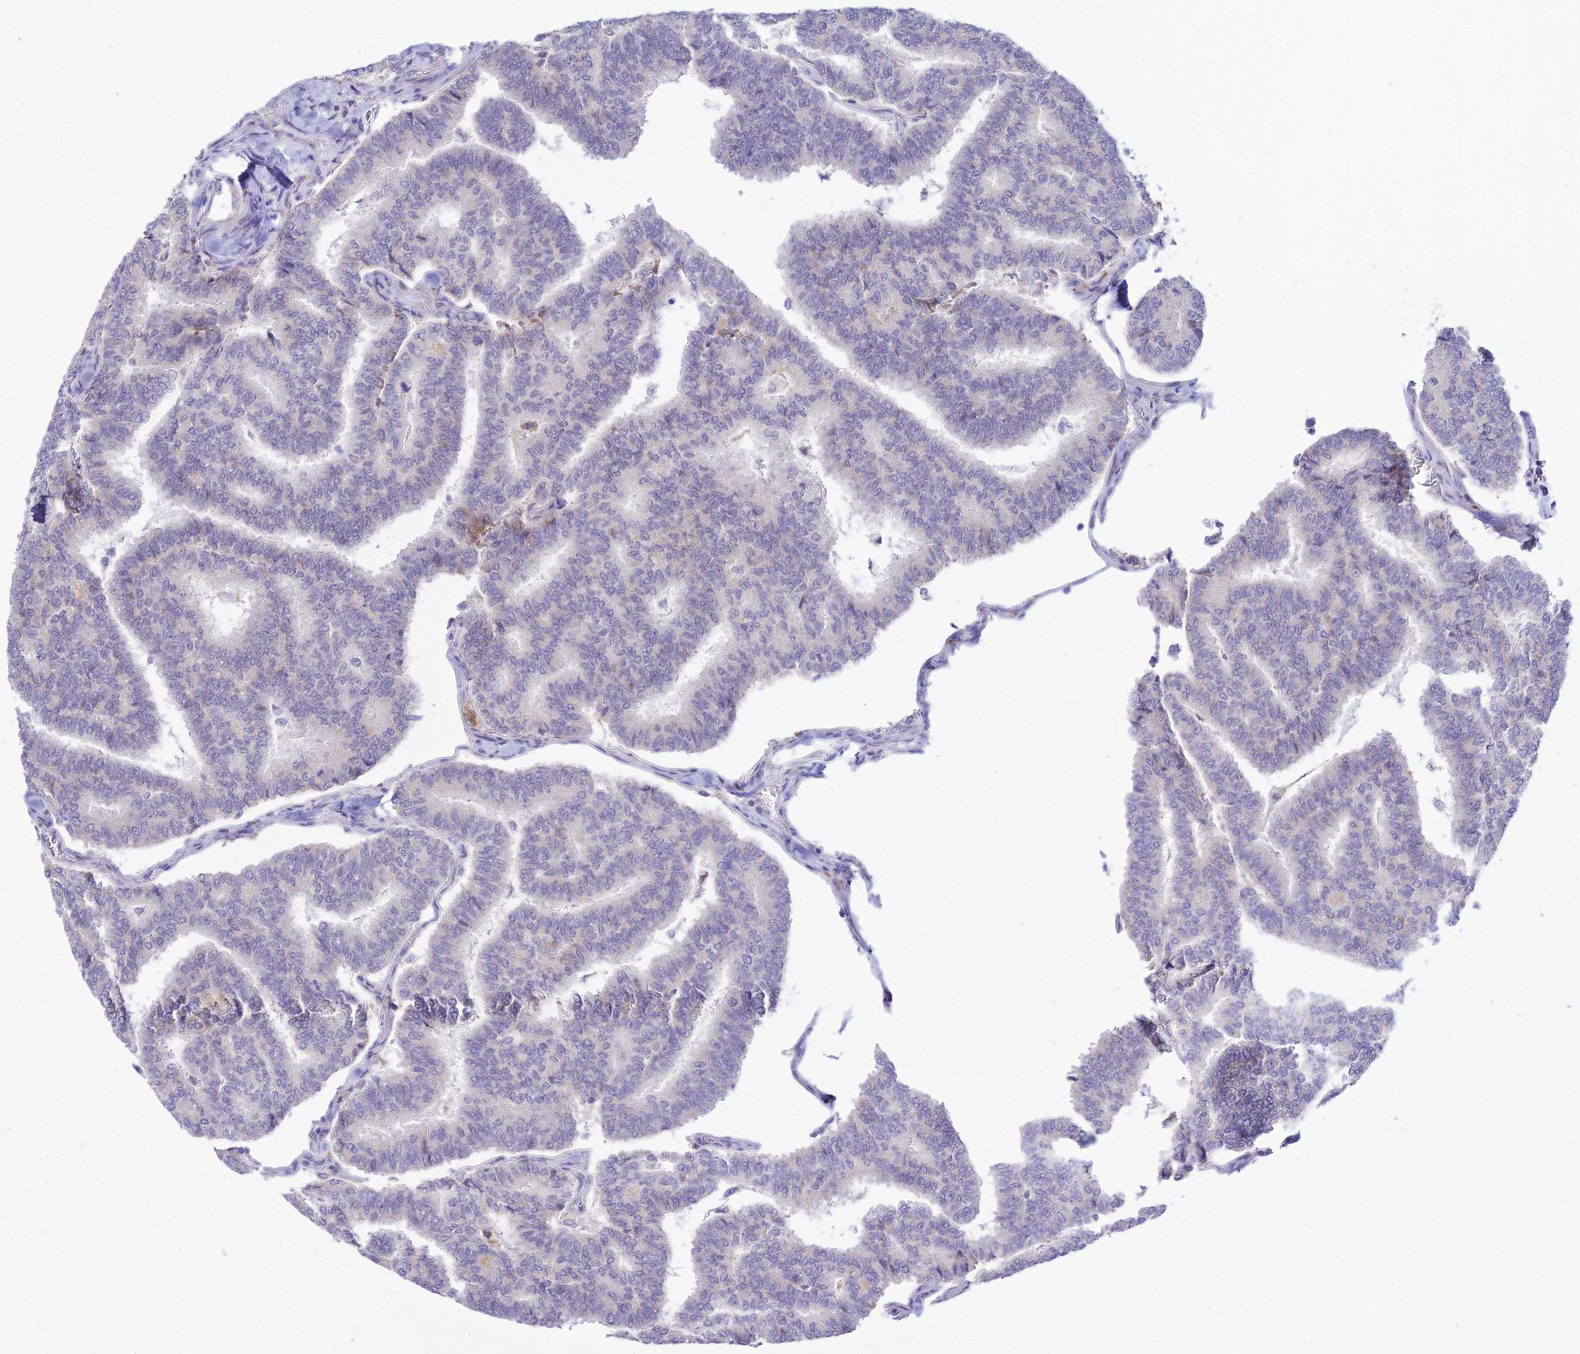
{"staining": {"intensity": "negative", "quantity": "none", "location": "none"}, "tissue": "thyroid cancer", "cell_type": "Tumor cells", "image_type": "cancer", "snomed": [{"axis": "morphology", "description": "Papillary adenocarcinoma, NOS"}, {"axis": "topography", "description": "Thyroid gland"}], "caption": "There is no significant expression in tumor cells of thyroid cancer. The staining is performed using DAB (3,3'-diaminobenzidine) brown chromogen with nuclei counter-stained in using hematoxylin.", "gene": "C6orf163", "patient": {"sex": "female", "age": 35}}